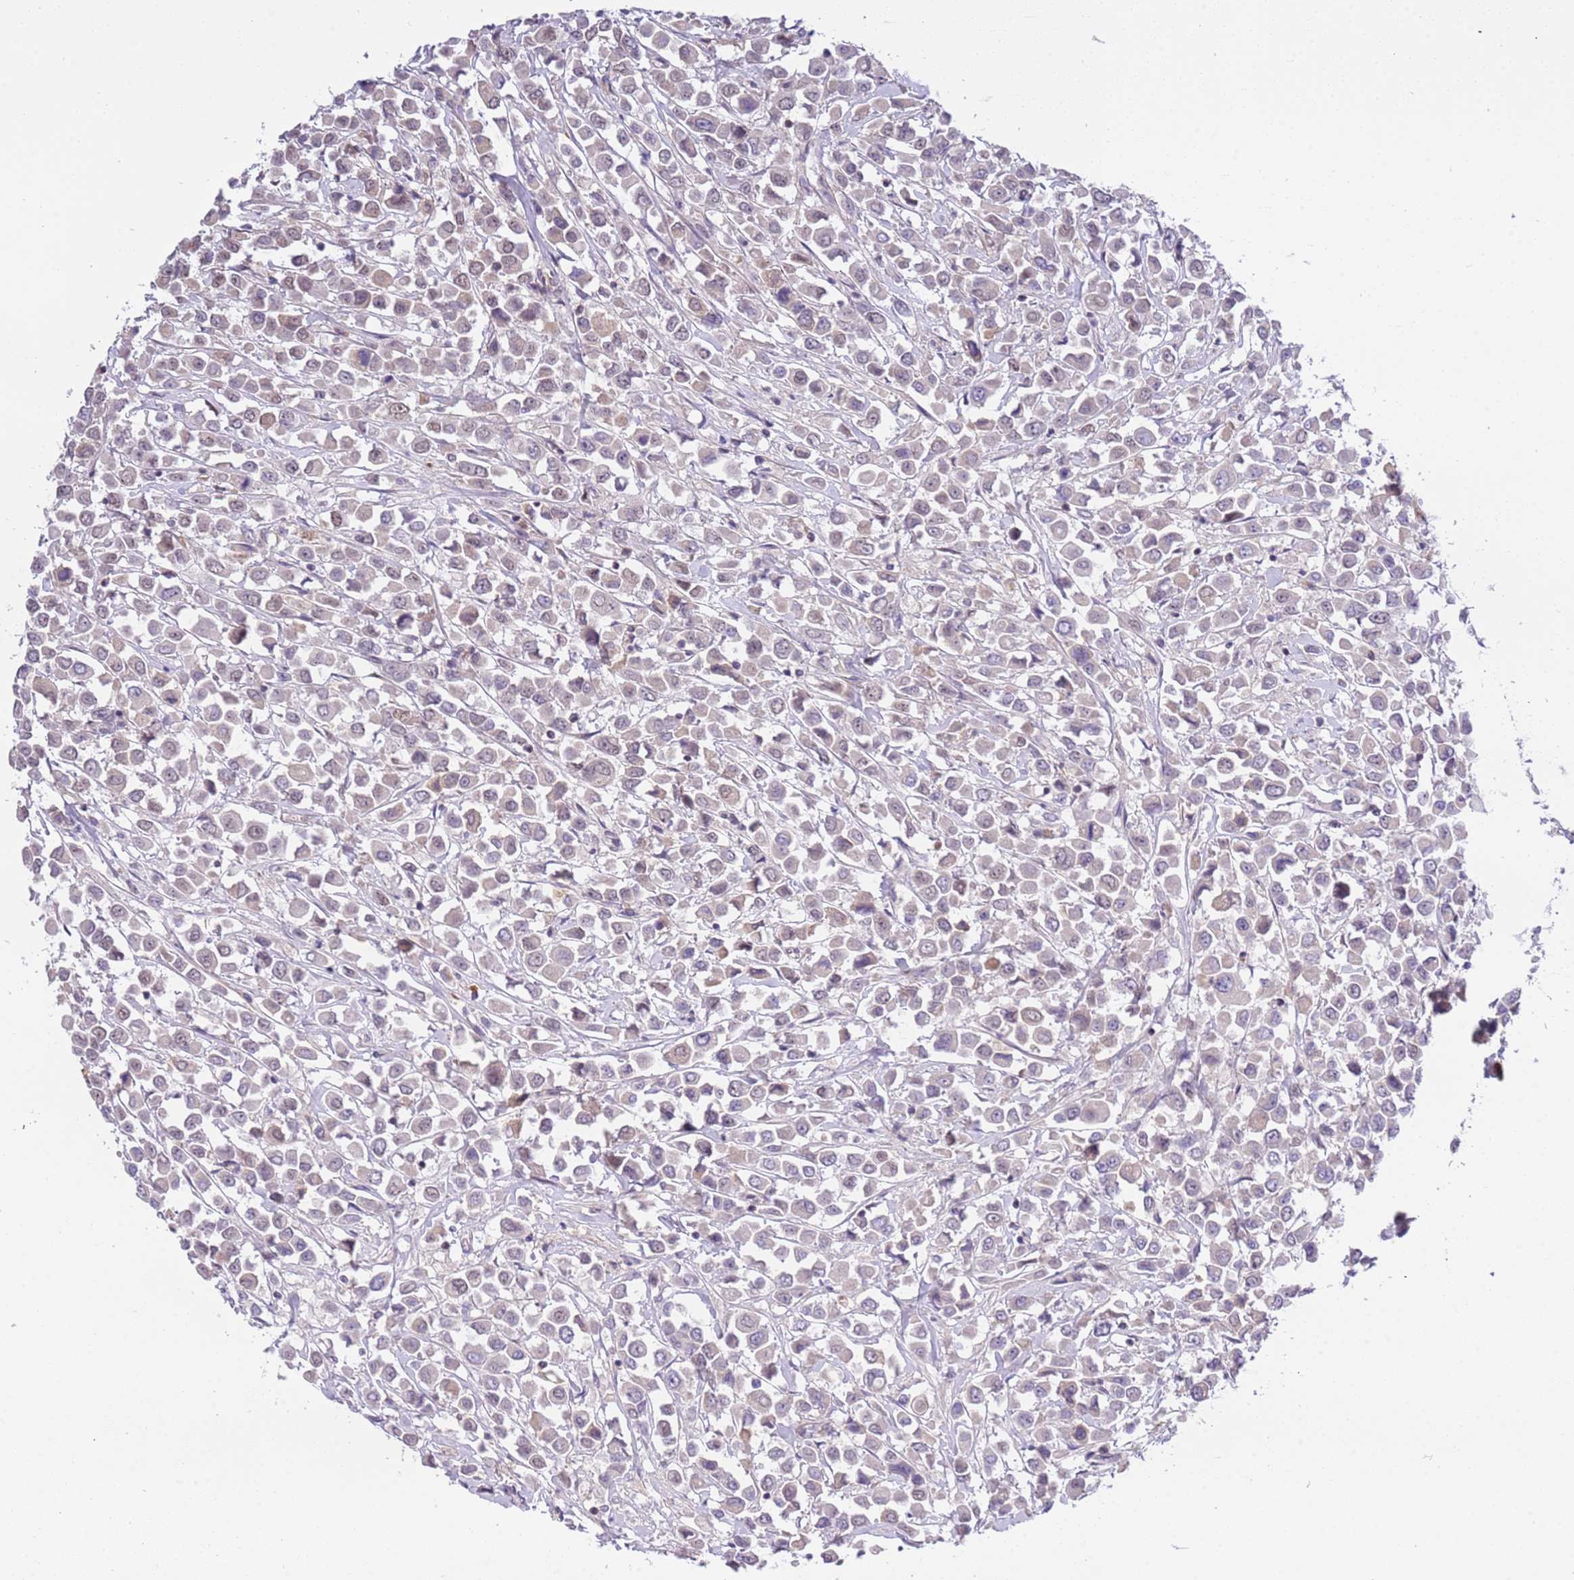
{"staining": {"intensity": "weak", "quantity": "25%-75%", "location": "nuclear"}, "tissue": "breast cancer", "cell_type": "Tumor cells", "image_type": "cancer", "snomed": [{"axis": "morphology", "description": "Duct carcinoma"}, {"axis": "topography", "description": "Breast"}], "caption": "Breast intraductal carcinoma stained with immunohistochemistry displays weak nuclear expression in approximately 25%-75% of tumor cells.", "gene": "MAGEF1", "patient": {"sex": "female", "age": 61}}